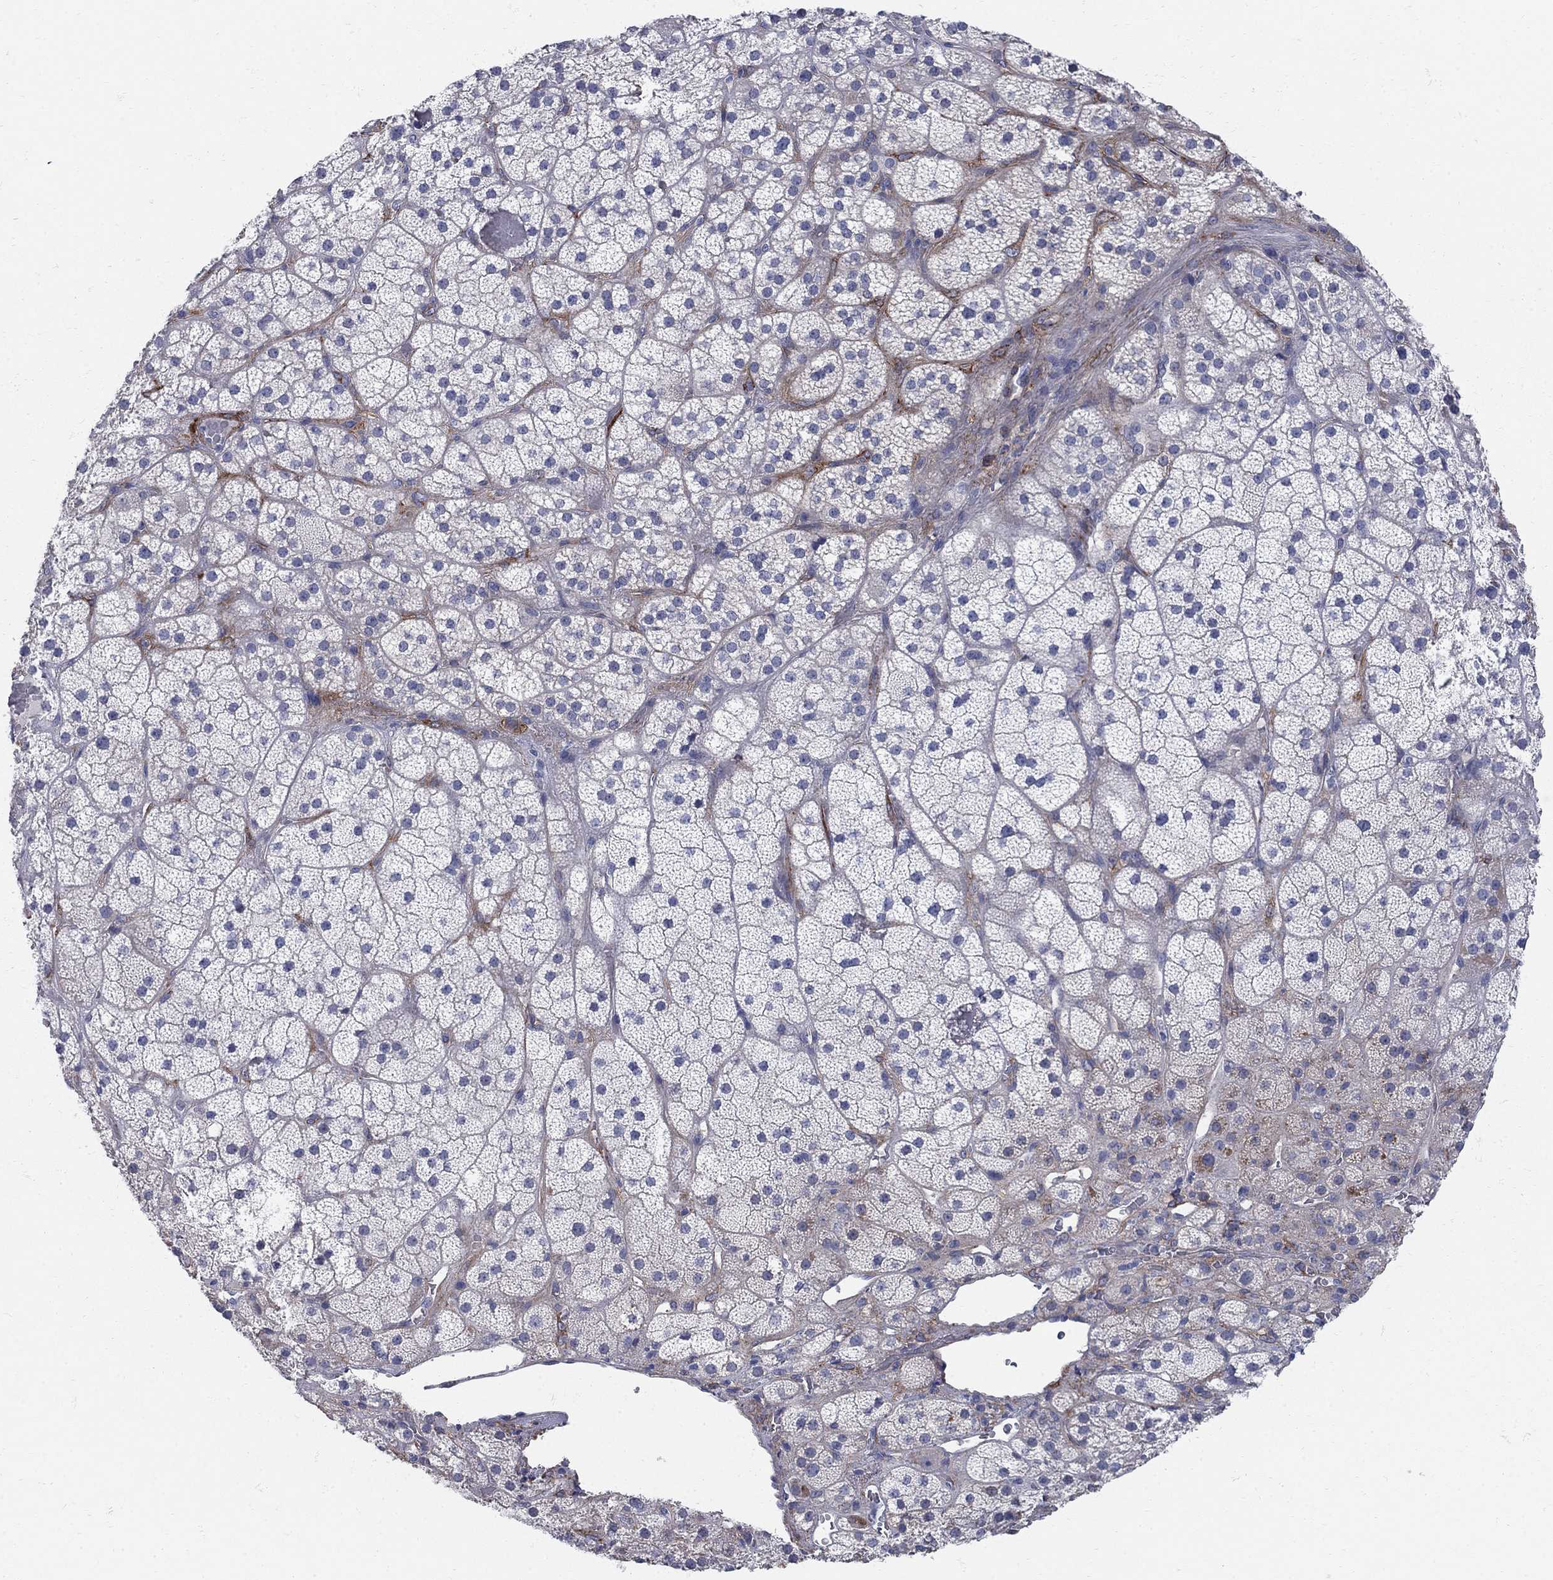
{"staining": {"intensity": "strong", "quantity": "<25%", "location": "cytoplasmic/membranous"}, "tissue": "adrenal gland", "cell_type": "Glandular cells", "image_type": "normal", "snomed": [{"axis": "morphology", "description": "Normal tissue, NOS"}, {"axis": "topography", "description": "Adrenal gland"}], "caption": "IHC (DAB (3,3'-diaminobenzidine)) staining of normal human adrenal gland exhibits strong cytoplasmic/membranous protein expression in about <25% of glandular cells. (DAB (3,3'-diaminobenzidine) IHC, brown staining for protein, blue staining for nuclei).", "gene": "SEPTIN8", "patient": {"sex": "male", "age": 57}}